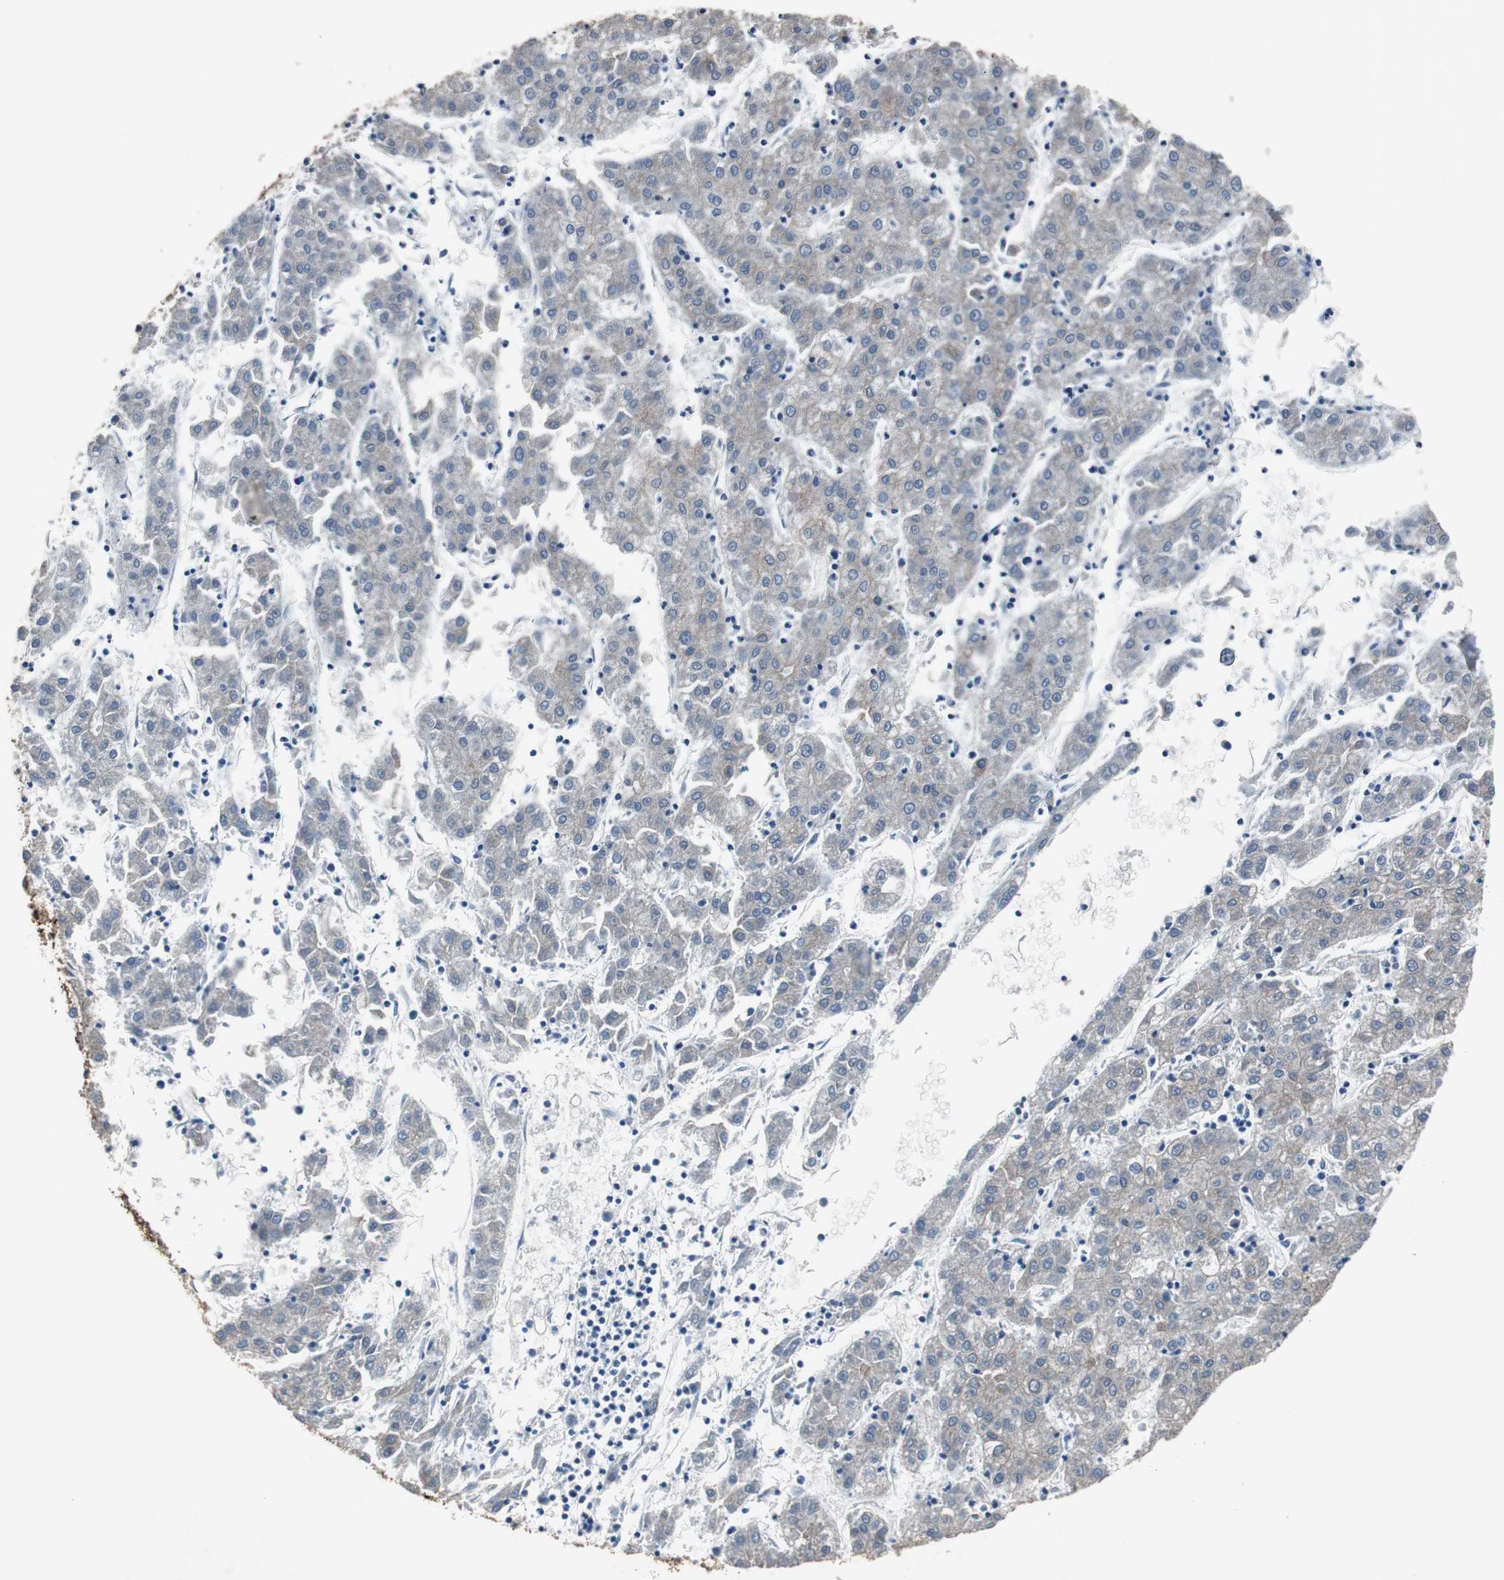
{"staining": {"intensity": "weak", "quantity": "25%-75%", "location": "cytoplasmic/membranous"}, "tissue": "liver cancer", "cell_type": "Tumor cells", "image_type": "cancer", "snomed": [{"axis": "morphology", "description": "Carcinoma, Hepatocellular, NOS"}, {"axis": "topography", "description": "Liver"}], "caption": "Hepatocellular carcinoma (liver) stained with DAB (3,3'-diaminobenzidine) IHC exhibits low levels of weak cytoplasmic/membranous positivity in approximately 25%-75% of tumor cells.", "gene": "USP10", "patient": {"sex": "male", "age": 72}}